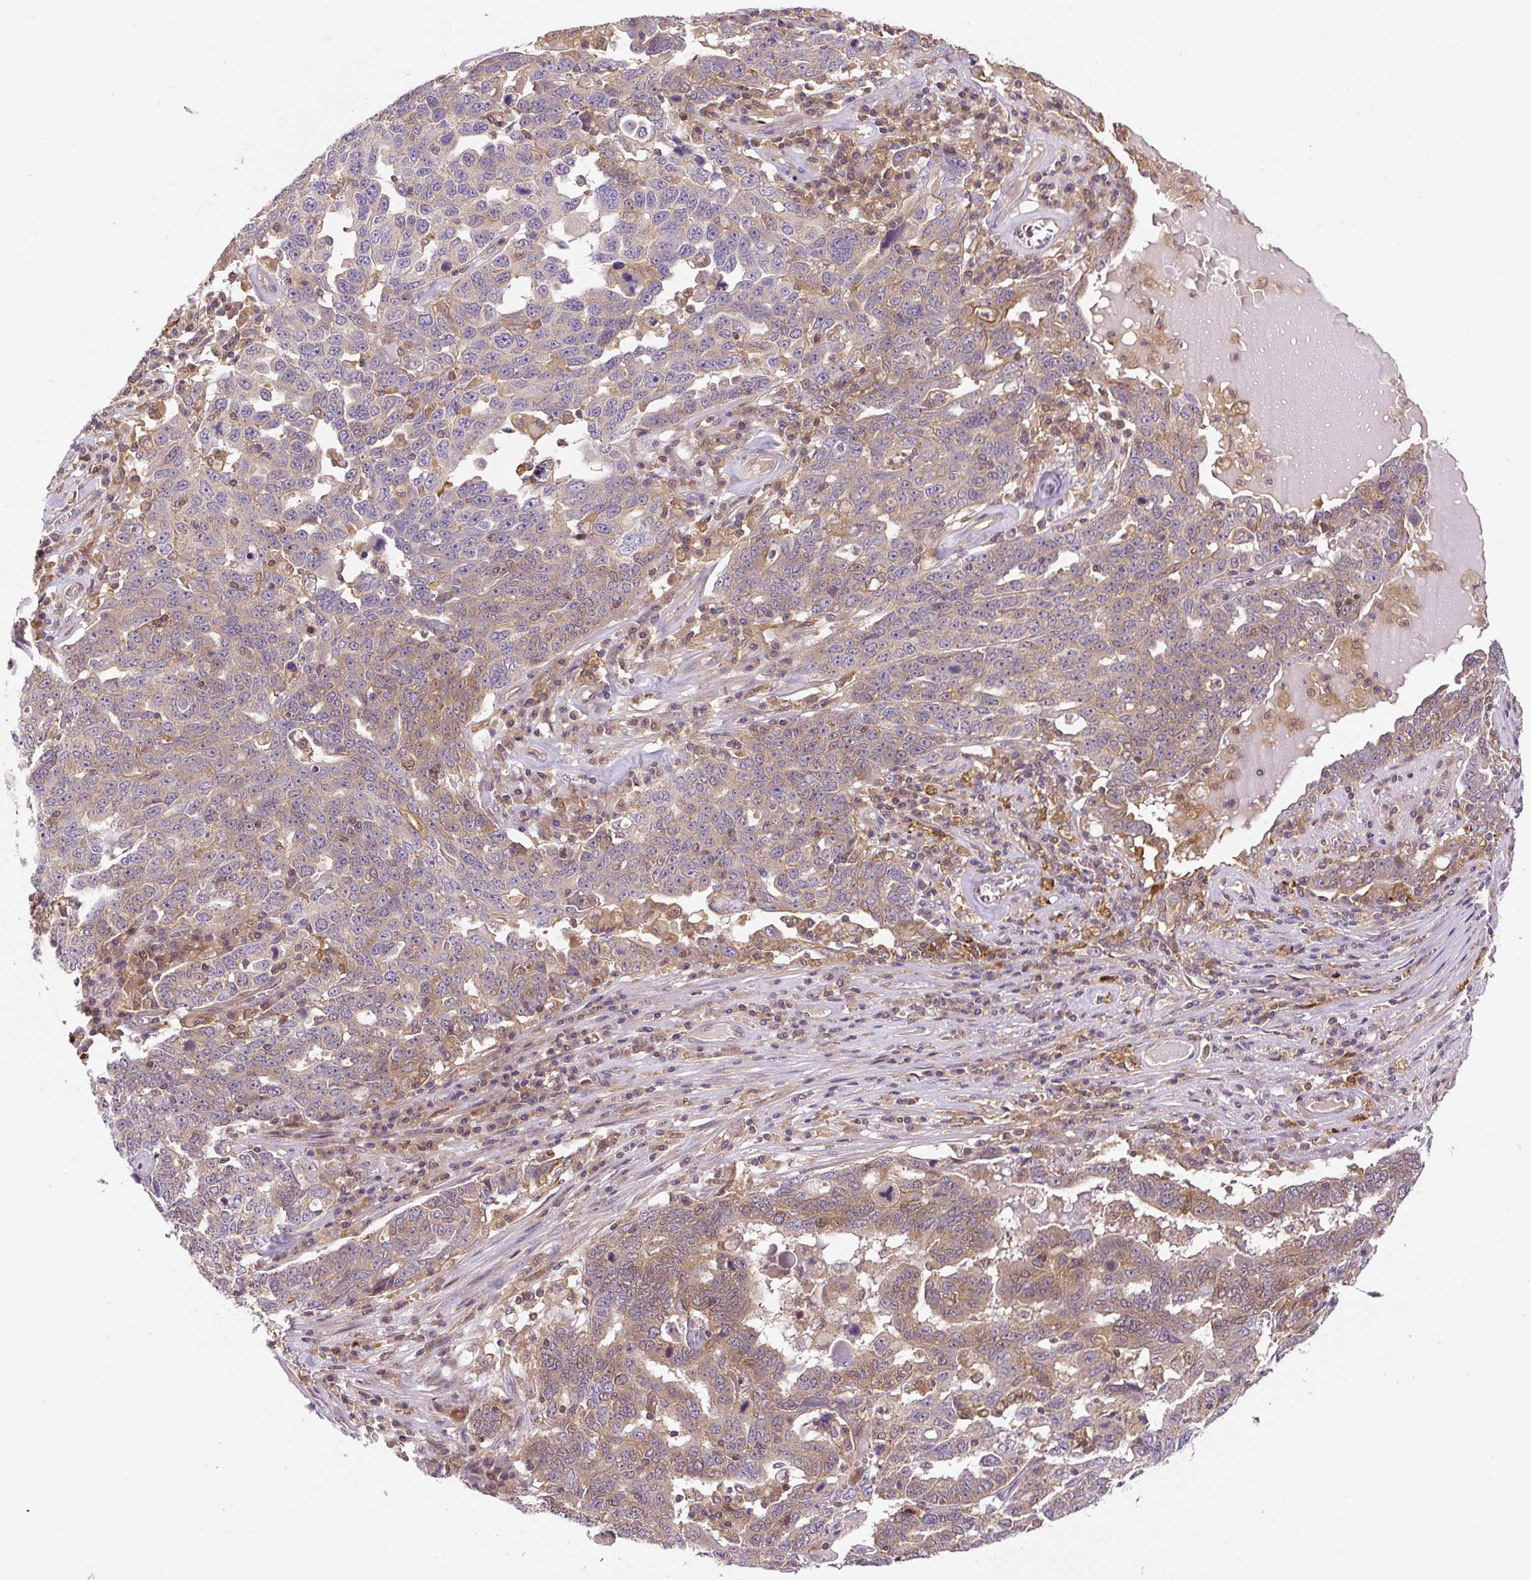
{"staining": {"intensity": "weak", "quantity": ">75%", "location": "cytoplasmic/membranous"}, "tissue": "ovarian cancer", "cell_type": "Tumor cells", "image_type": "cancer", "snomed": [{"axis": "morphology", "description": "Carcinoma, endometroid"}, {"axis": "topography", "description": "Ovary"}], "caption": "Immunohistochemical staining of human endometroid carcinoma (ovarian) exhibits low levels of weak cytoplasmic/membranous protein expression in approximately >75% of tumor cells.", "gene": "CCDC28A", "patient": {"sex": "female", "age": 62}}